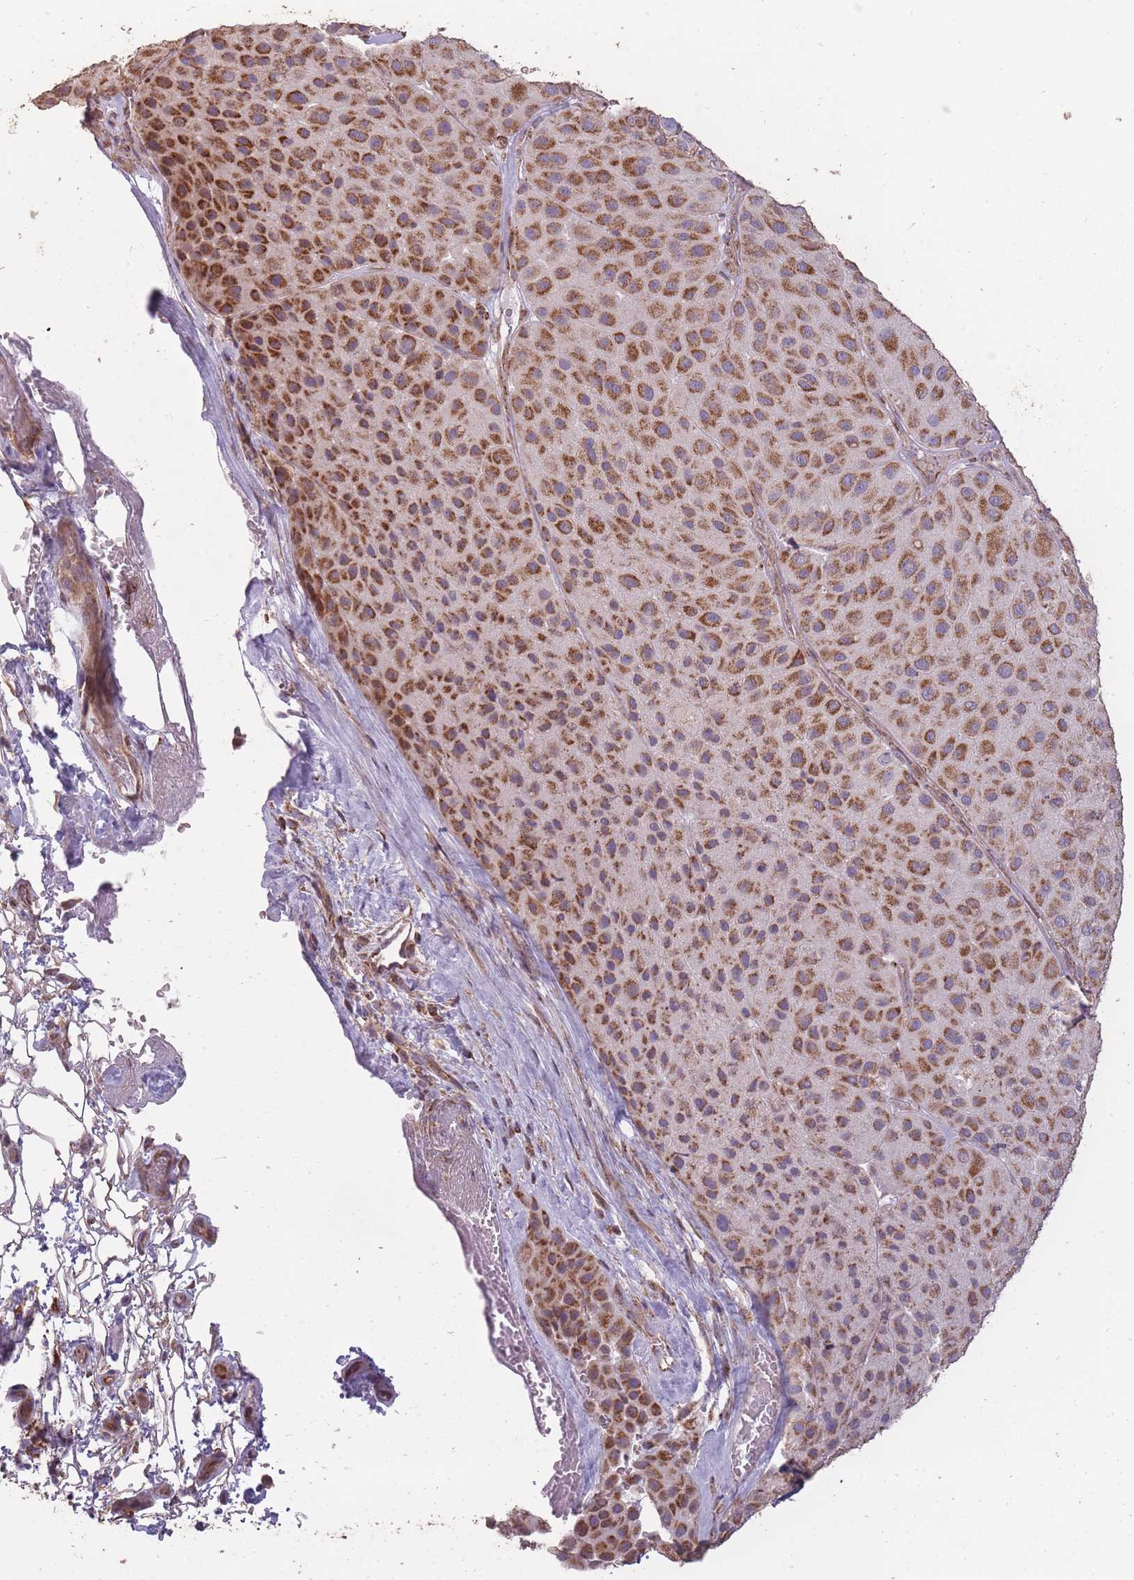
{"staining": {"intensity": "strong", "quantity": ">75%", "location": "cytoplasmic/membranous"}, "tissue": "melanoma", "cell_type": "Tumor cells", "image_type": "cancer", "snomed": [{"axis": "morphology", "description": "Malignant melanoma, Metastatic site"}, {"axis": "topography", "description": "Smooth muscle"}], "caption": "A brown stain highlights strong cytoplasmic/membranous expression of a protein in malignant melanoma (metastatic site) tumor cells. Ihc stains the protein in brown and the nuclei are stained blue.", "gene": "CNOT8", "patient": {"sex": "male", "age": 41}}